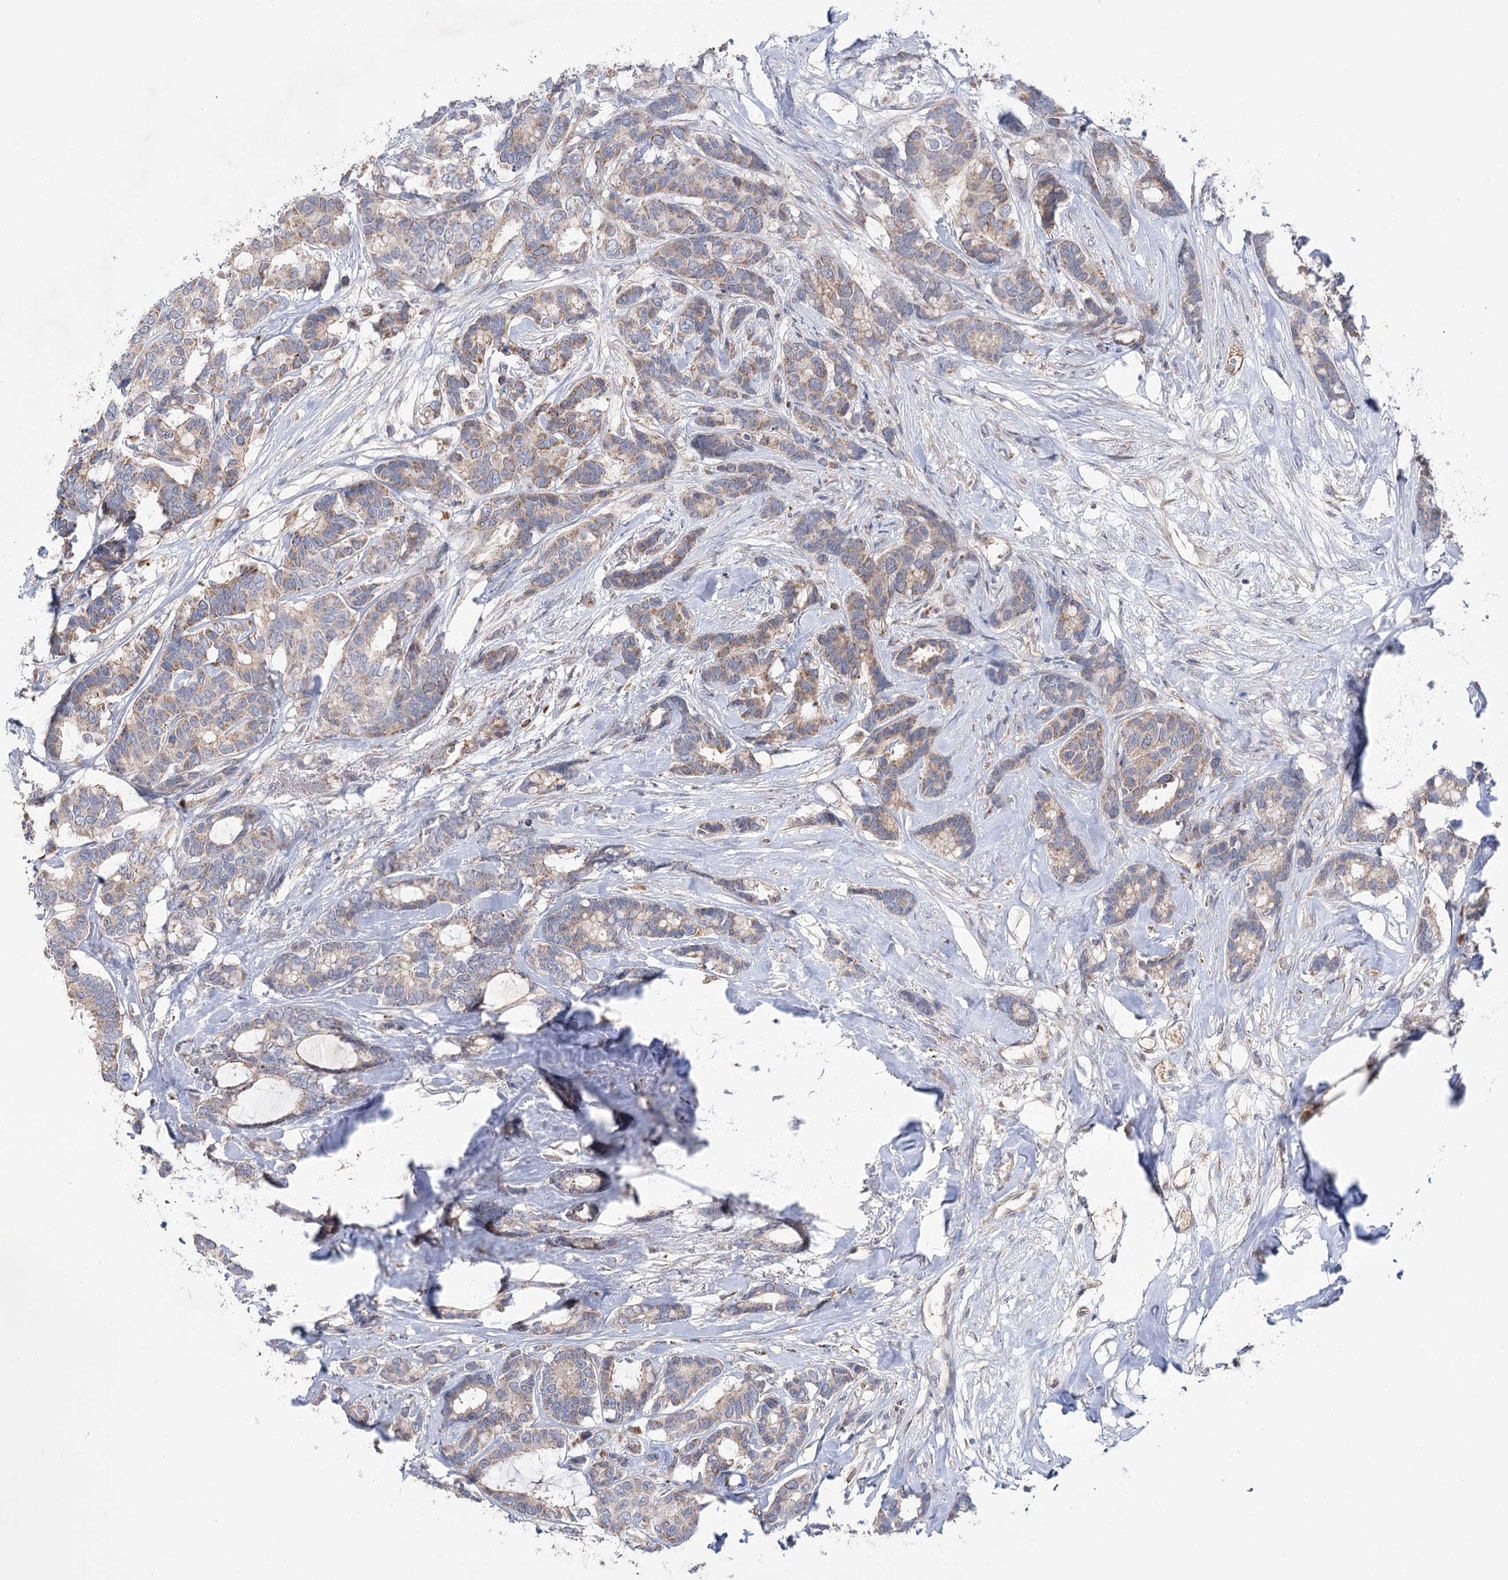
{"staining": {"intensity": "weak", "quantity": "<25%", "location": "cytoplasmic/membranous"}, "tissue": "breast cancer", "cell_type": "Tumor cells", "image_type": "cancer", "snomed": [{"axis": "morphology", "description": "Duct carcinoma"}, {"axis": "topography", "description": "Breast"}], "caption": "The photomicrograph exhibits no significant expression in tumor cells of breast invasive ductal carcinoma.", "gene": "ECHDC3", "patient": {"sex": "female", "age": 87}}